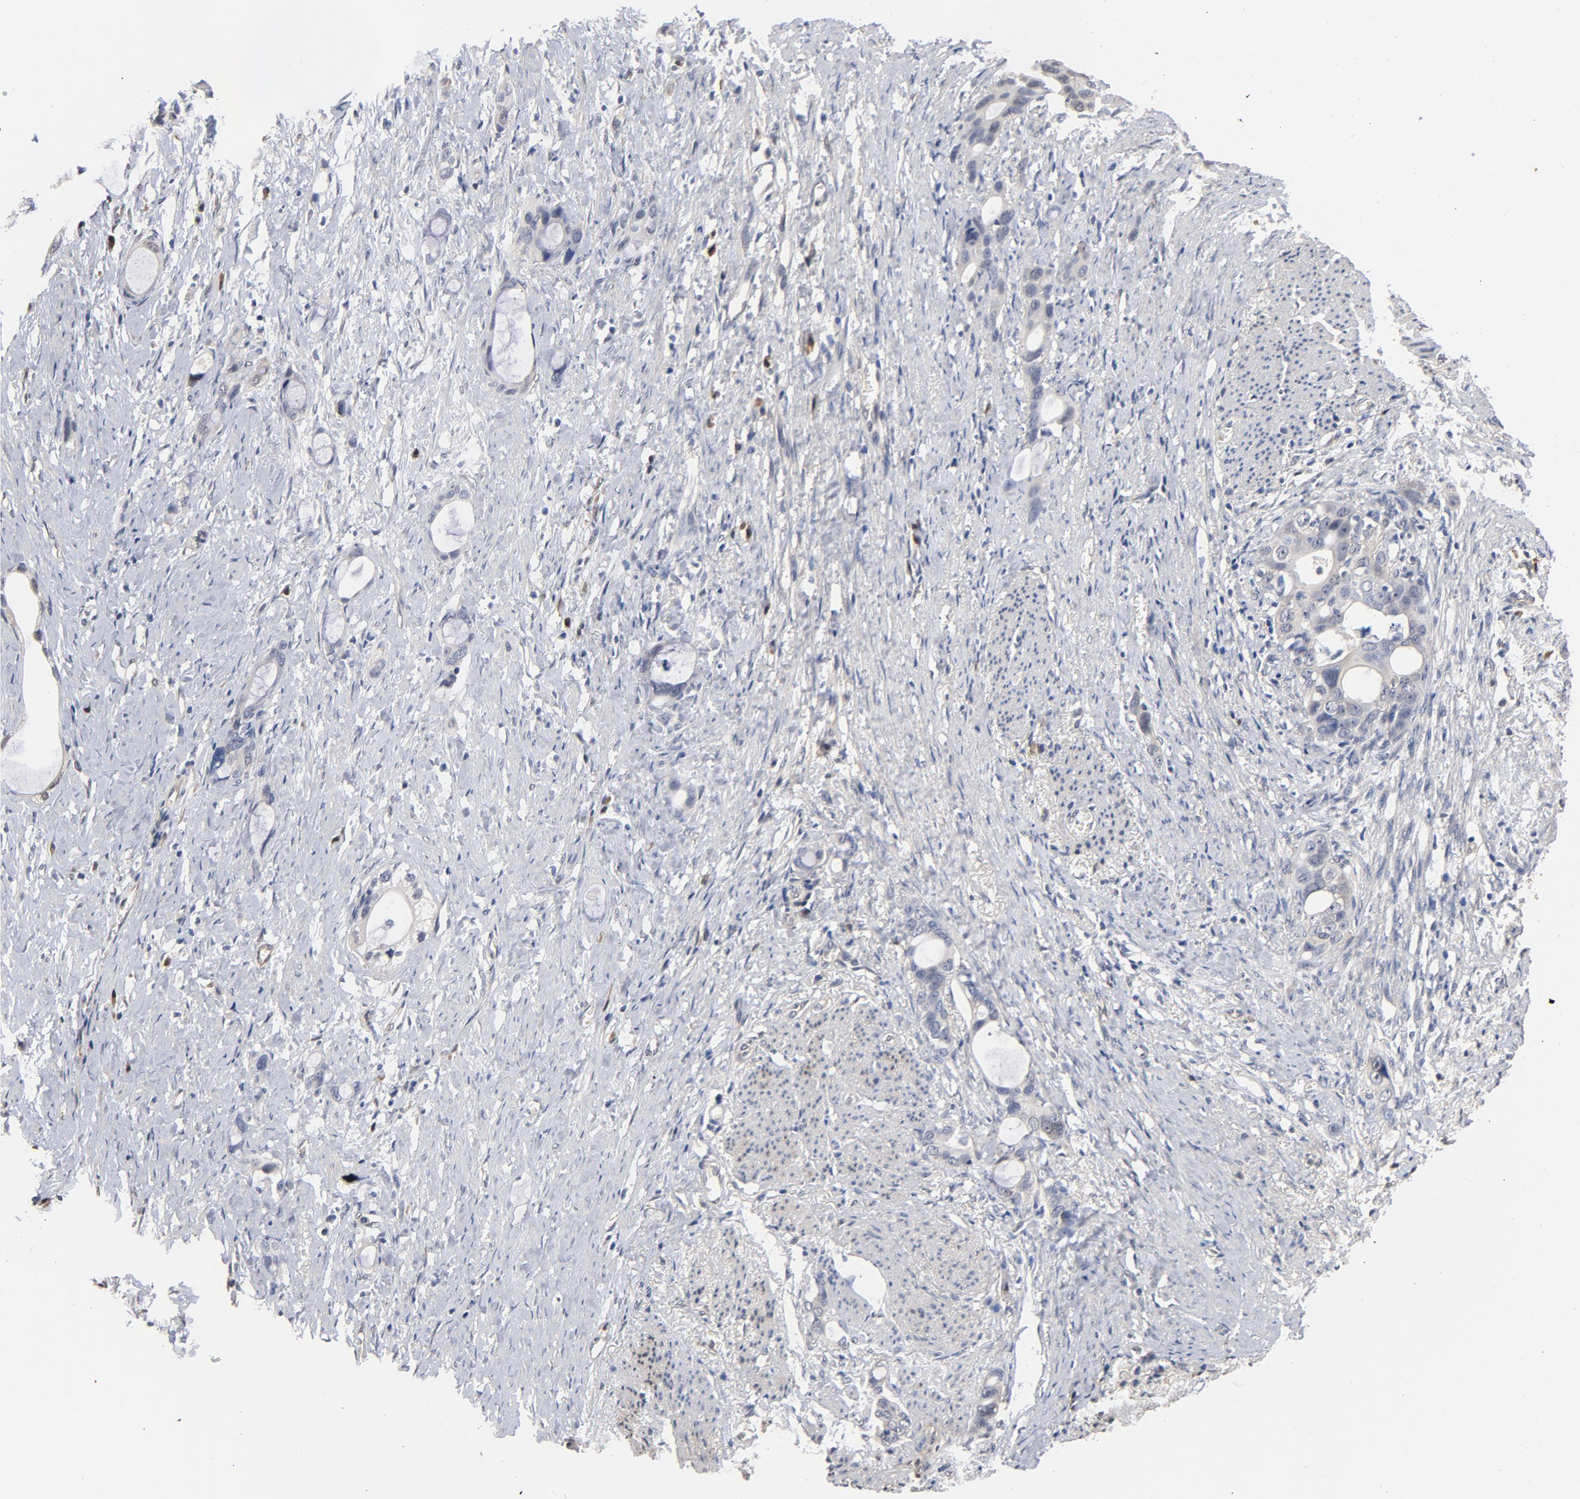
{"staining": {"intensity": "weak", "quantity": "<25%", "location": "cytoplasmic/membranous"}, "tissue": "stomach cancer", "cell_type": "Tumor cells", "image_type": "cancer", "snomed": [{"axis": "morphology", "description": "Adenocarcinoma, NOS"}, {"axis": "topography", "description": "Stomach"}], "caption": "The IHC histopathology image has no significant expression in tumor cells of stomach adenocarcinoma tissue.", "gene": "MIF", "patient": {"sex": "female", "age": 75}}